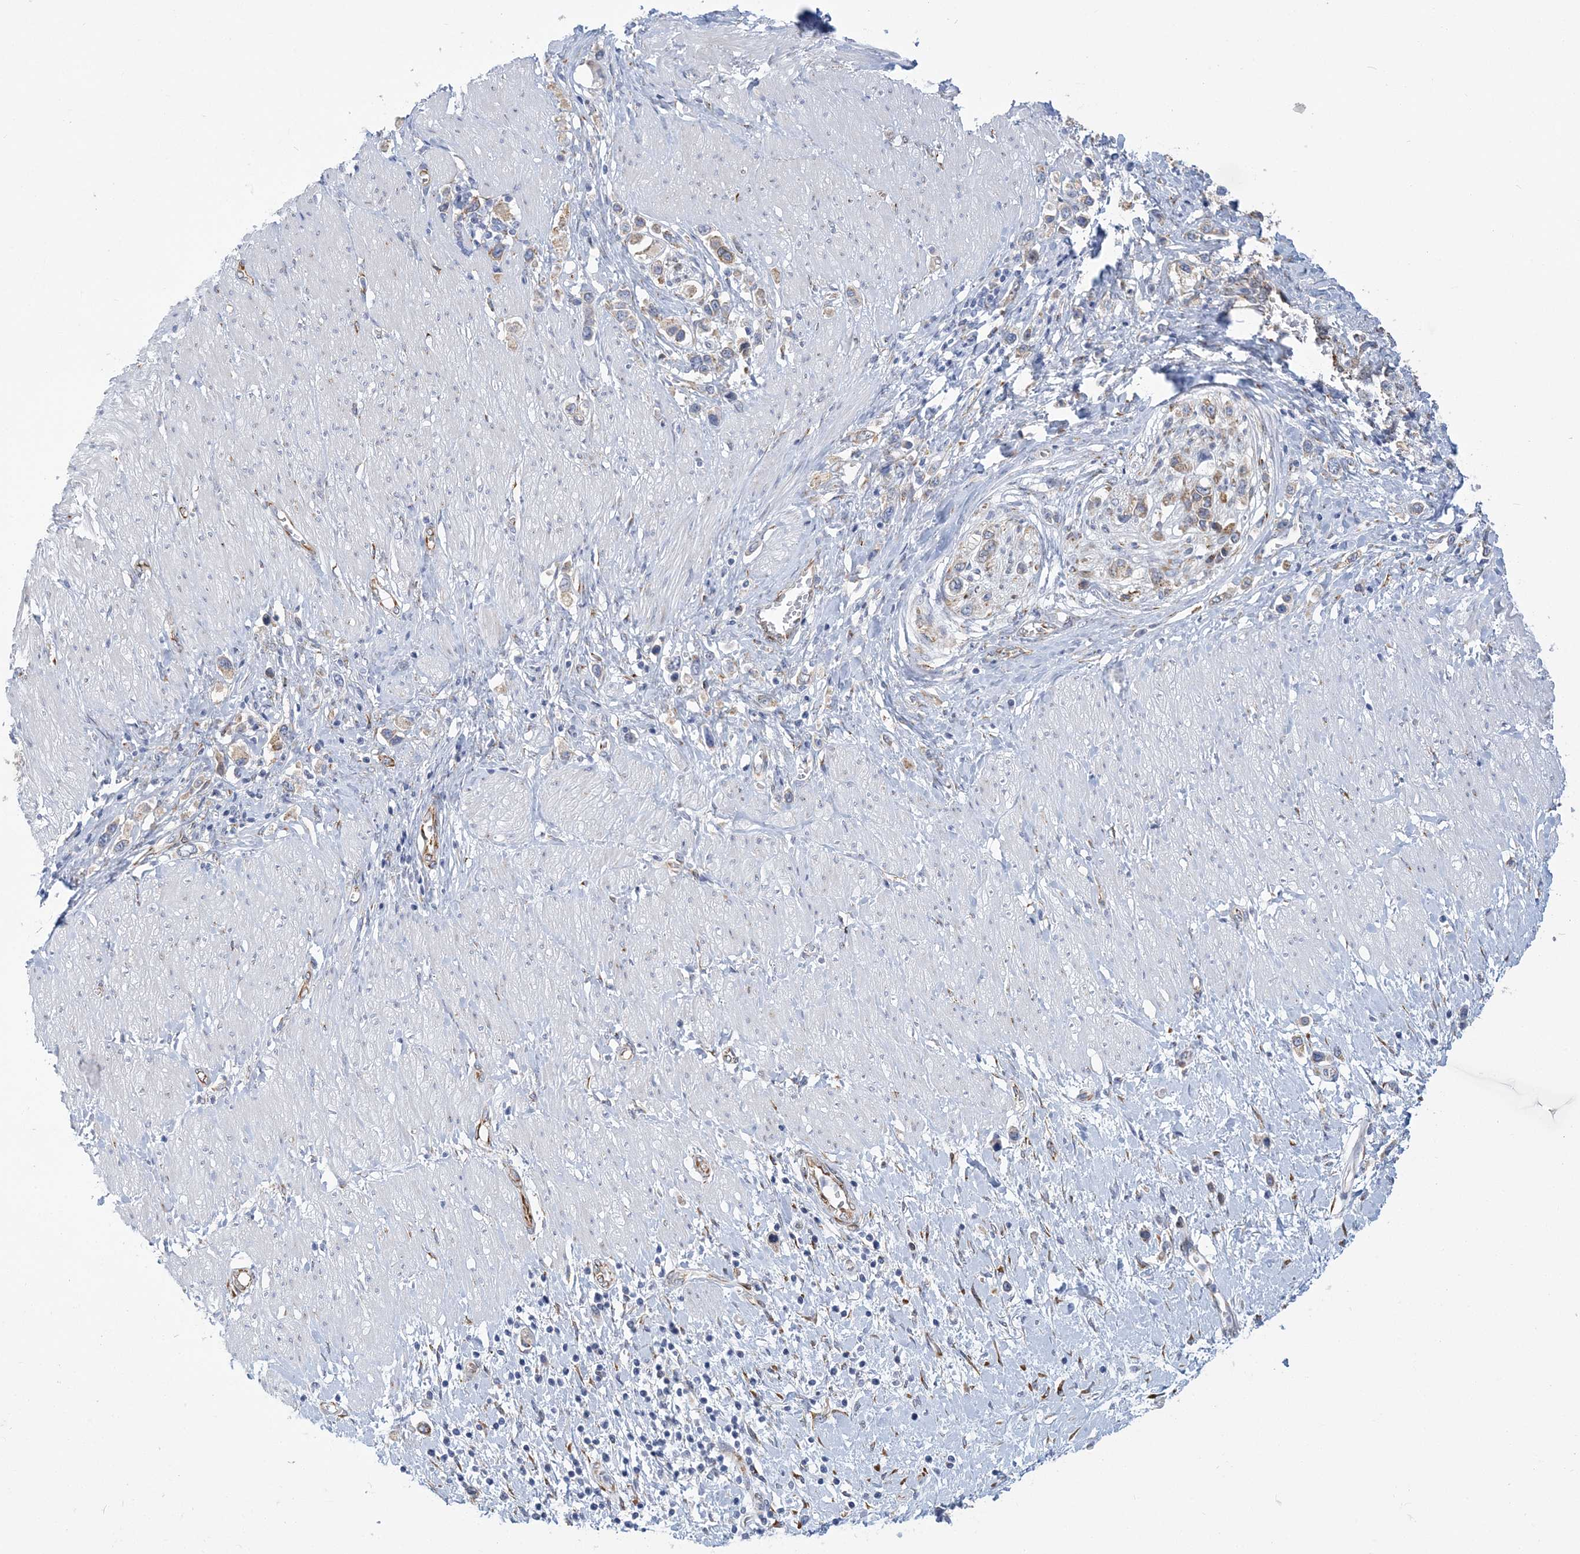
{"staining": {"intensity": "weak", "quantity": "25%-75%", "location": "cytoplasmic/membranous"}, "tissue": "stomach cancer", "cell_type": "Tumor cells", "image_type": "cancer", "snomed": [{"axis": "morphology", "description": "Normal tissue, NOS"}, {"axis": "morphology", "description": "Adenocarcinoma, NOS"}, {"axis": "topography", "description": "Stomach, upper"}, {"axis": "topography", "description": "Stomach"}], "caption": "Tumor cells demonstrate low levels of weak cytoplasmic/membranous expression in about 25%-75% of cells in stomach adenocarcinoma.", "gene": "PLEKHG4B", "patient": {"sex": "female", "age": 65}}